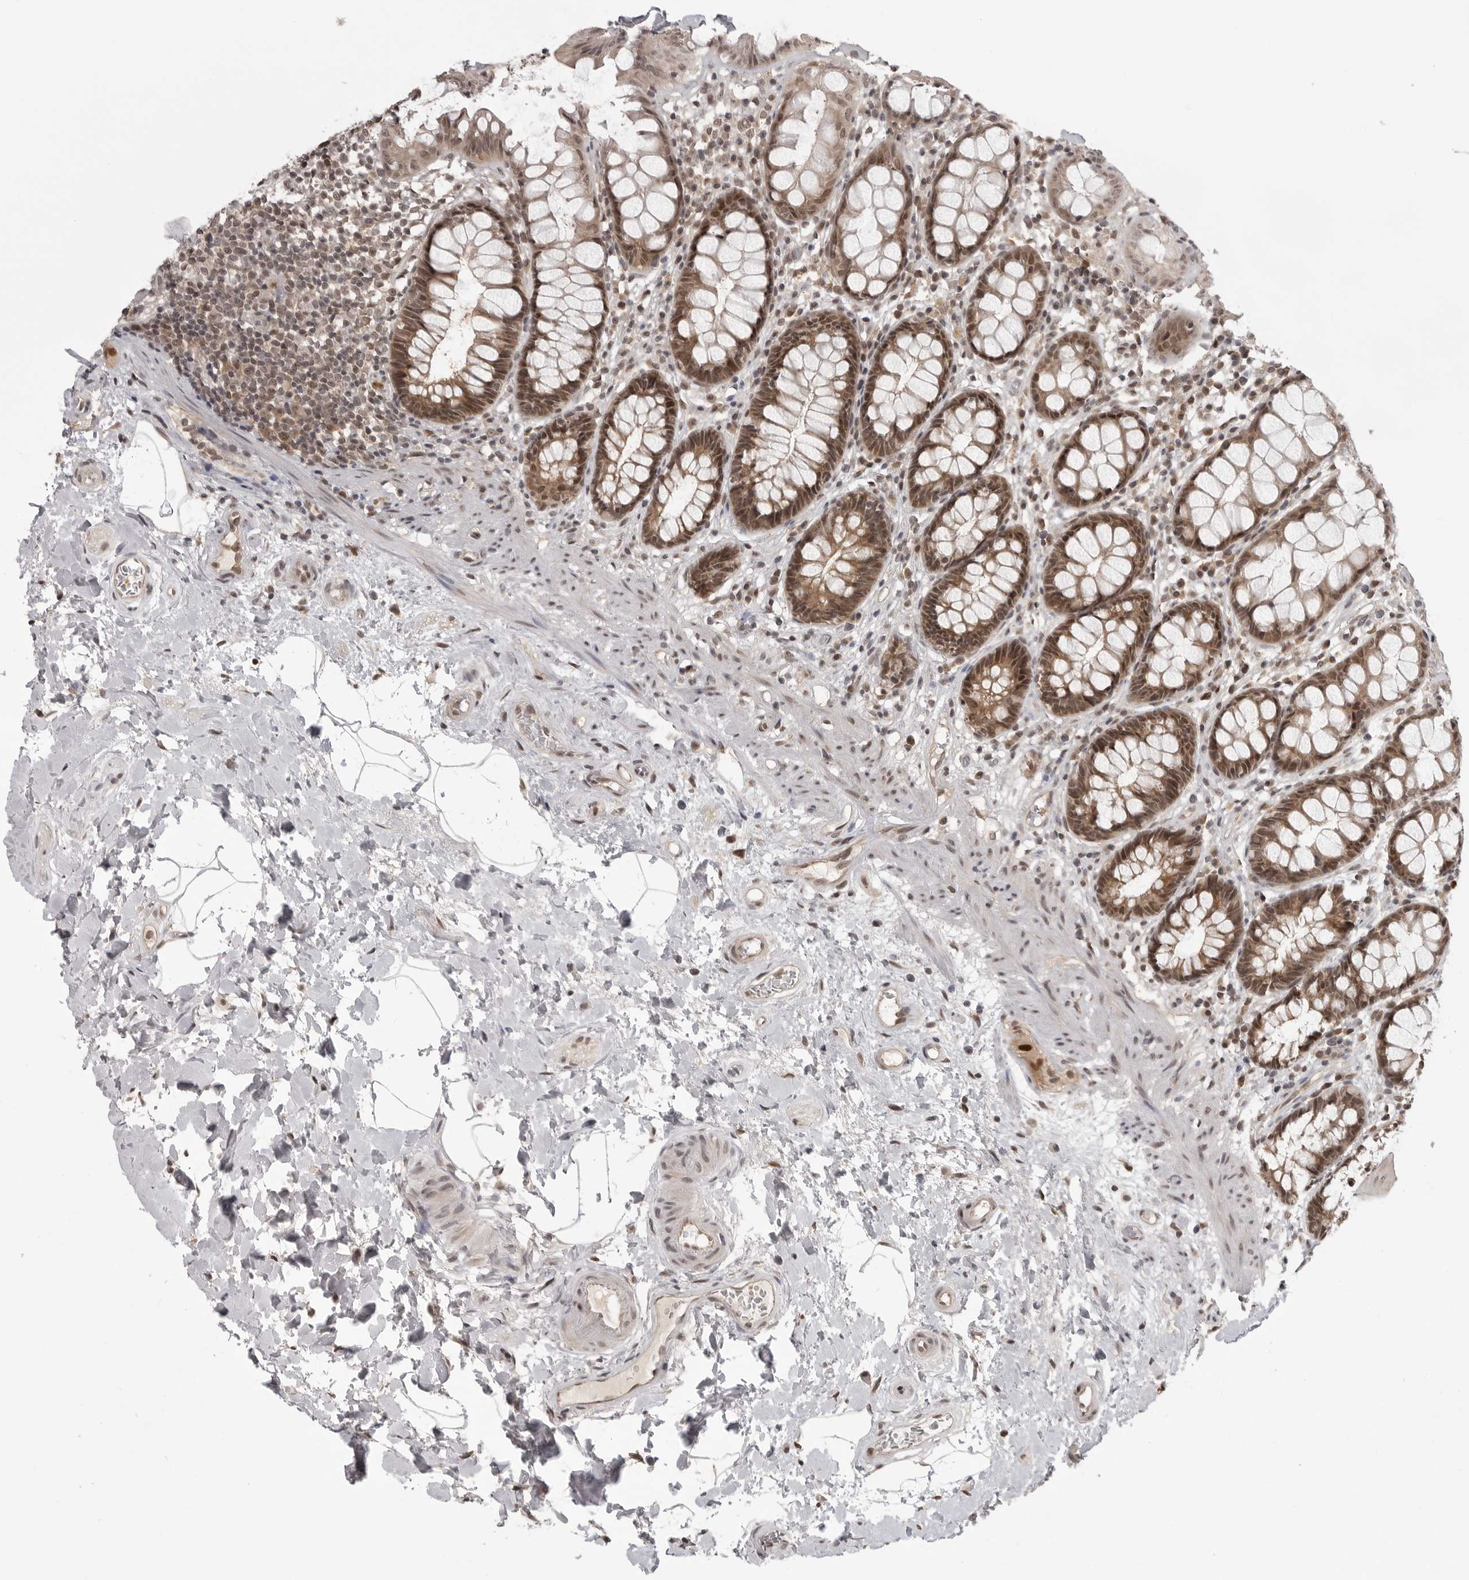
{"staining": {"intensity": "moderate", "quantity": ">75%", "location": "cytoplasmic/membranous,nuclear"}, "tissue": "rectum", "cell_type": "Glandular cells", "image_type": "normal", "snomed": [{"axis": "morphology", "description": "Normal tissue, NOS"}, {"axis": "topography", "description": "Rectum"}], "caption": "Protein staining demonstrates moderate cytoplasmic/membranous,nuclear positivity in approximately >75% of glandular cells in benign rectum. The protein is stained brown, and the nuclei are stained in blue (DAB (3,3'-diaminobenzidine) IHC with brightfield microscopy, high magnification).", "gene": "PEG3", "patient": {"sex": "male", "age": 64}}